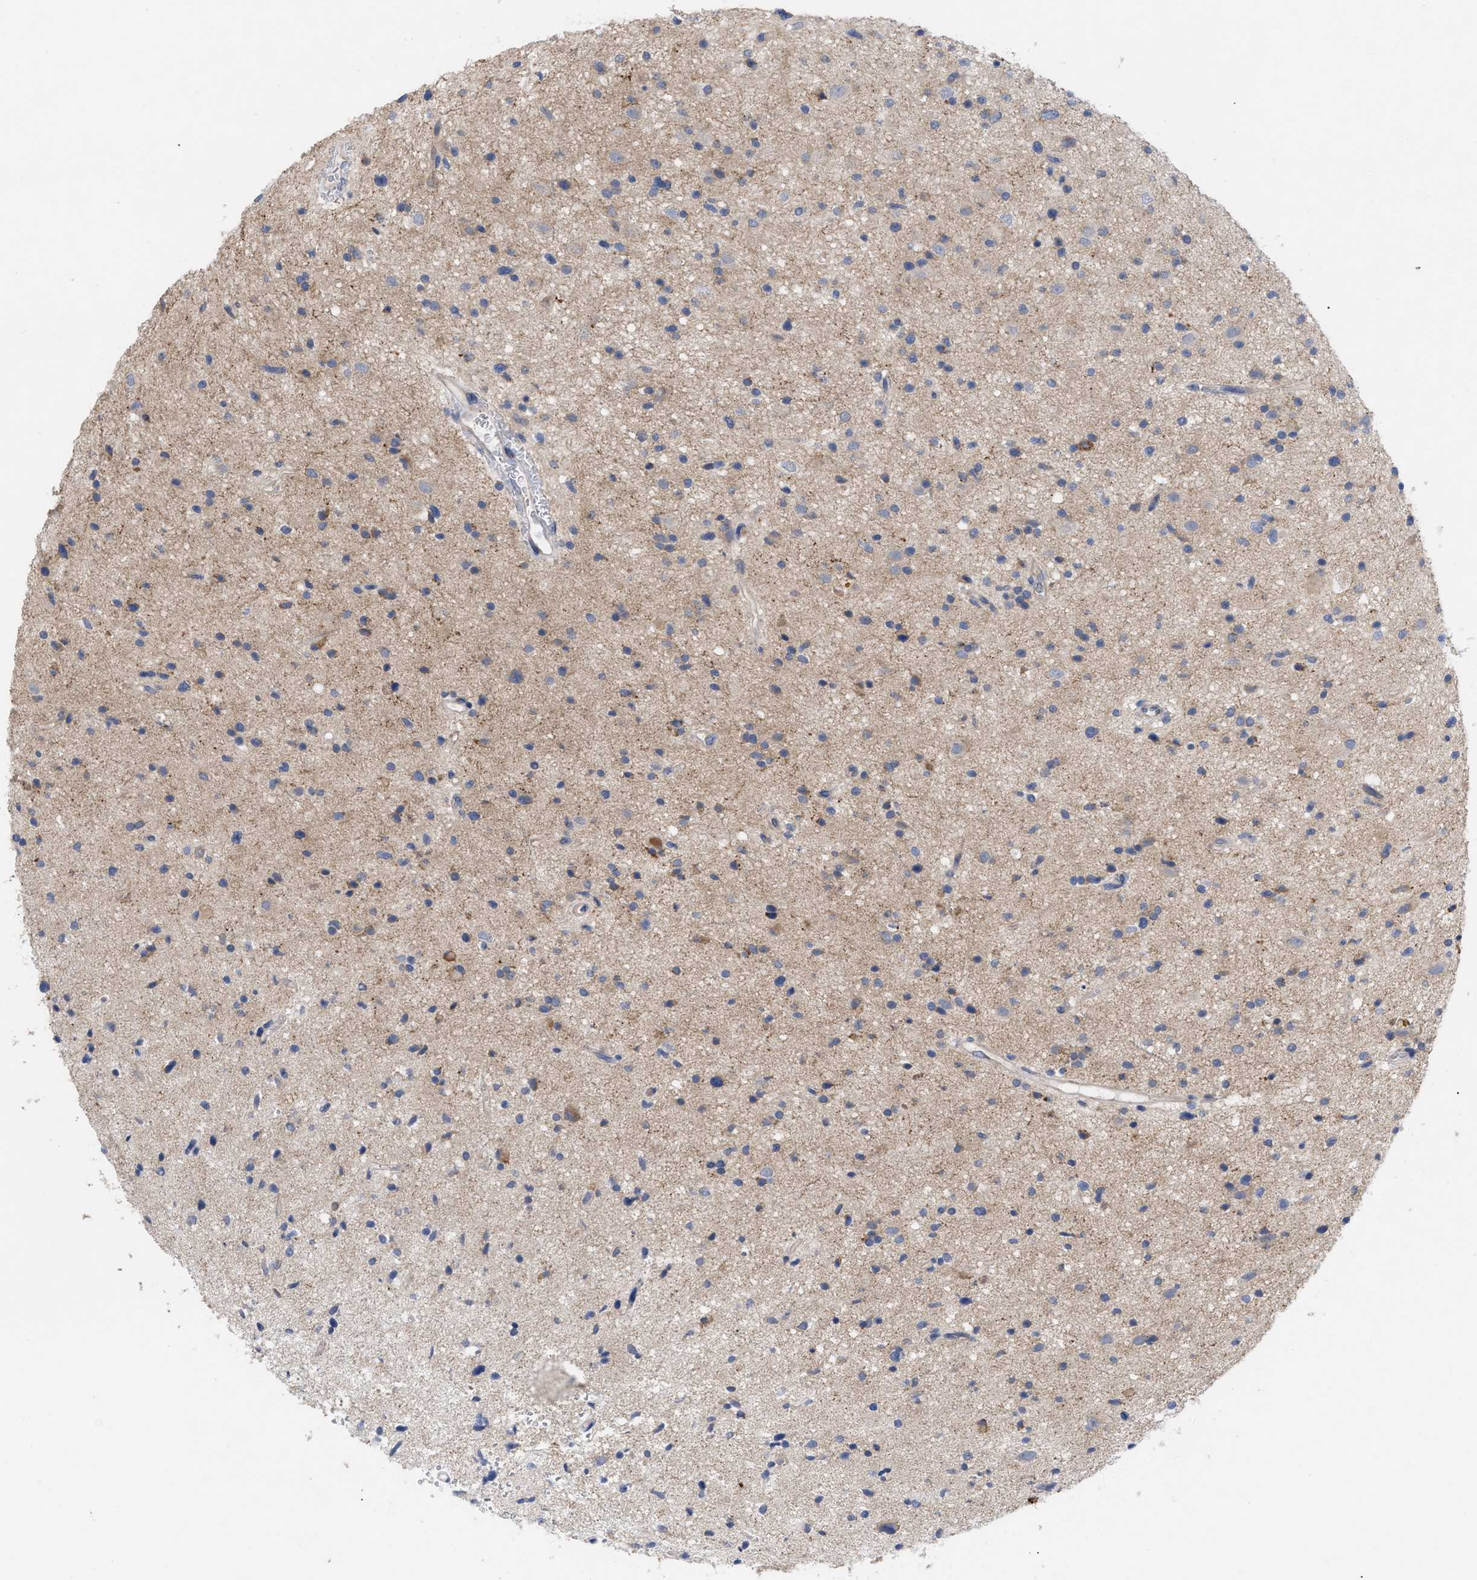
{"staining": {"intensity": "moderate", "quantity": "<25%", "location": "cytoplasmic/membranous"}, "tissue": "glioma", "cell_type": "Tumor cells", "image_type": "cancer", "snomed": [{"axis": "morphology", "description": "Glioma, malignant, High grade"}, {"axis": "topography", "description": "Brain"}], "caption": "A histopathology image of human high-grade glioma (malignant) stained for a protein reveals moderate cytoplasmic/membranous brown staining in tumor cells.", "gene": "VIP", "patient": {"sex": "male", "age": 33}}